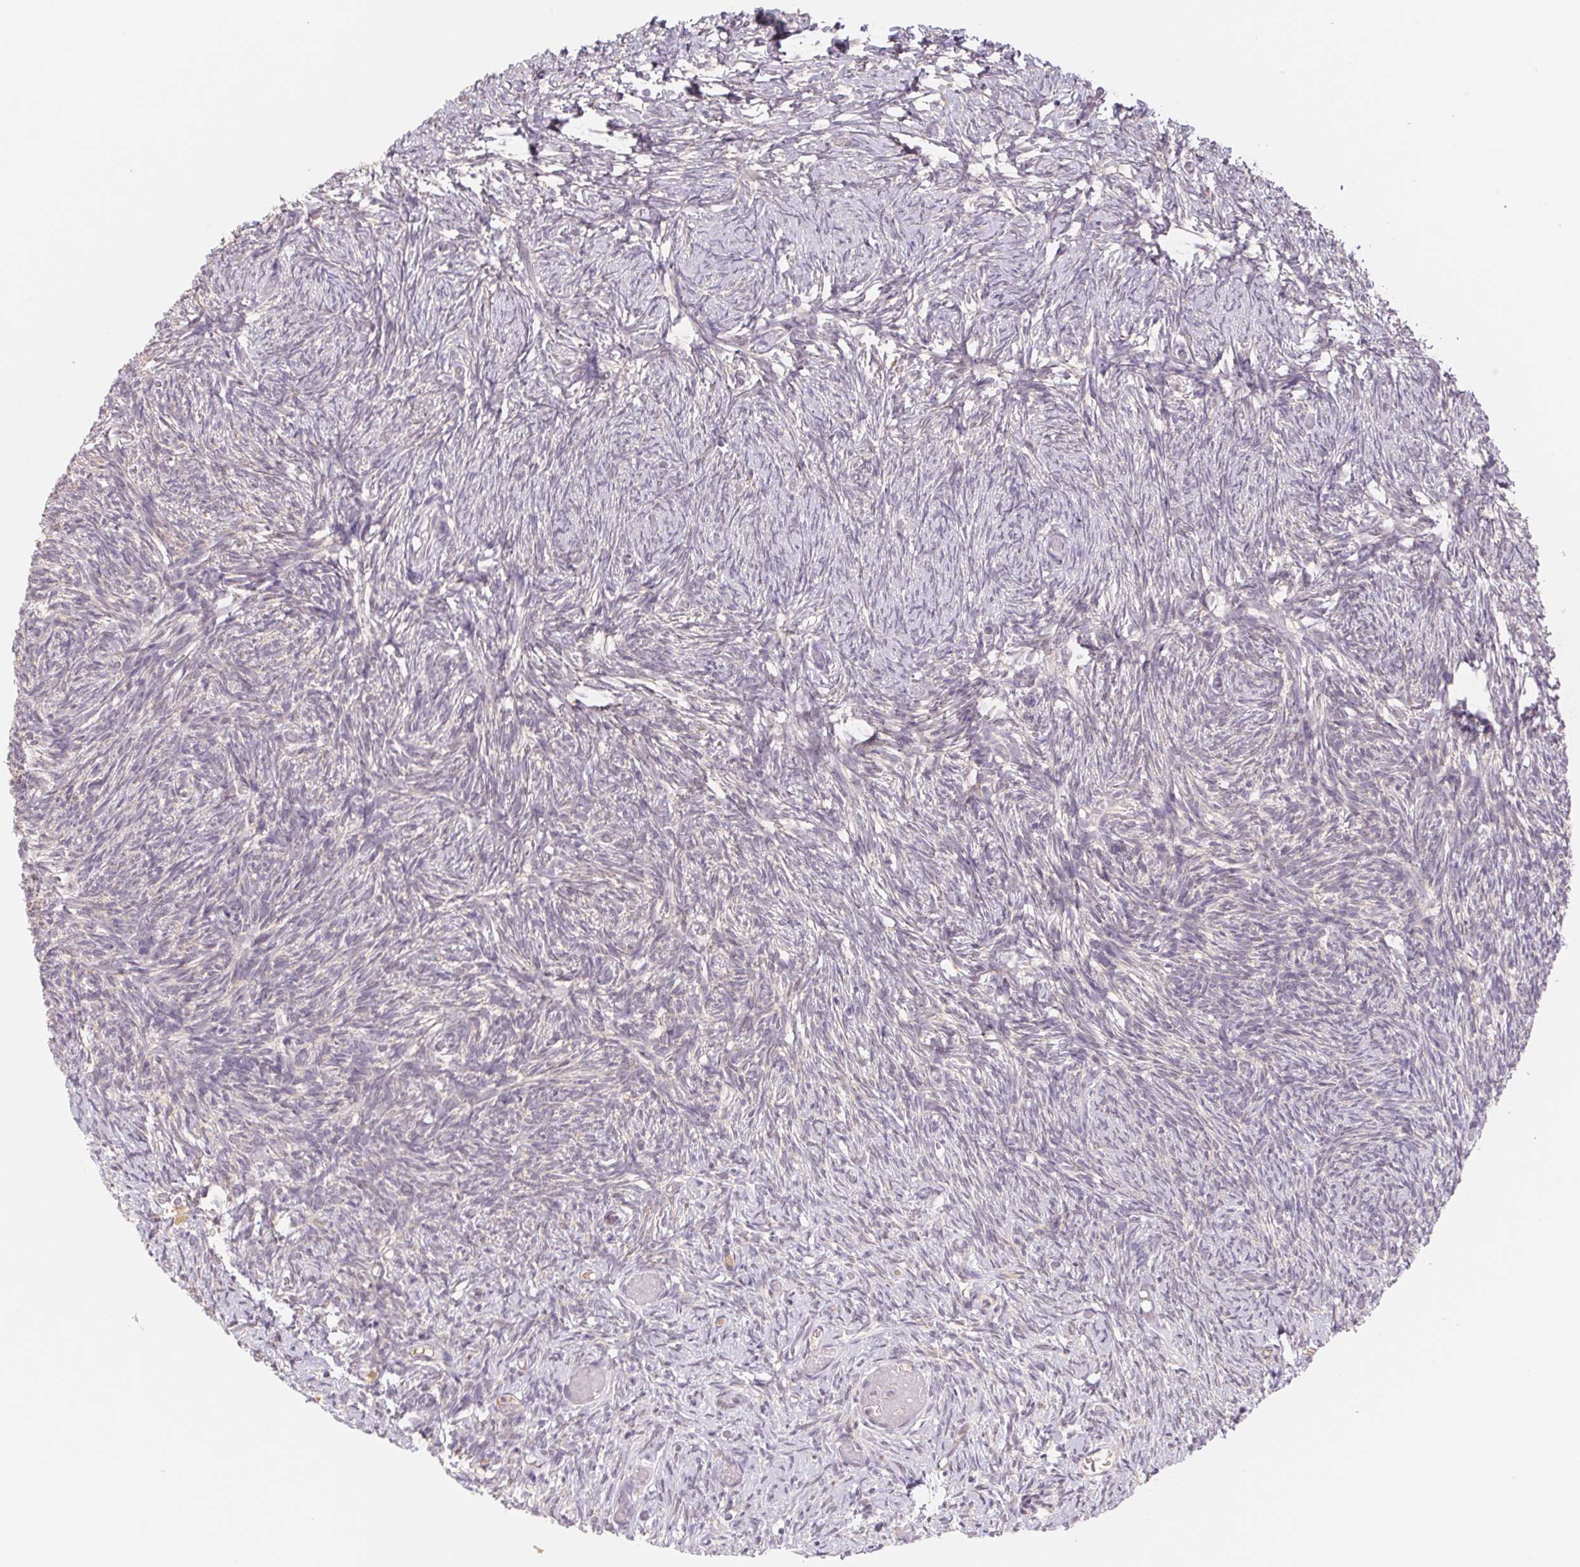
{"staining": {"intensity": "negative", "quantity": "none", "location": "none"}, "tissue": "ovary", "cell_type": "Ovarian stroma cells", "image_type": "normal", "snomed": [{"axis": "morphology", "description": "Normal tissue, NOS"}, {"axis": "topography", "description": "Ovary"}], "caption": "This is a photomicrograph of immunohistochemistry staining of benign ovary, which shows no expression in ovarian stroma cells. (Brightfield microscopy of DAB IHC at high magnification).", "gene": "PNMA8B", "patient": {"sex": "female", "age": 39}}